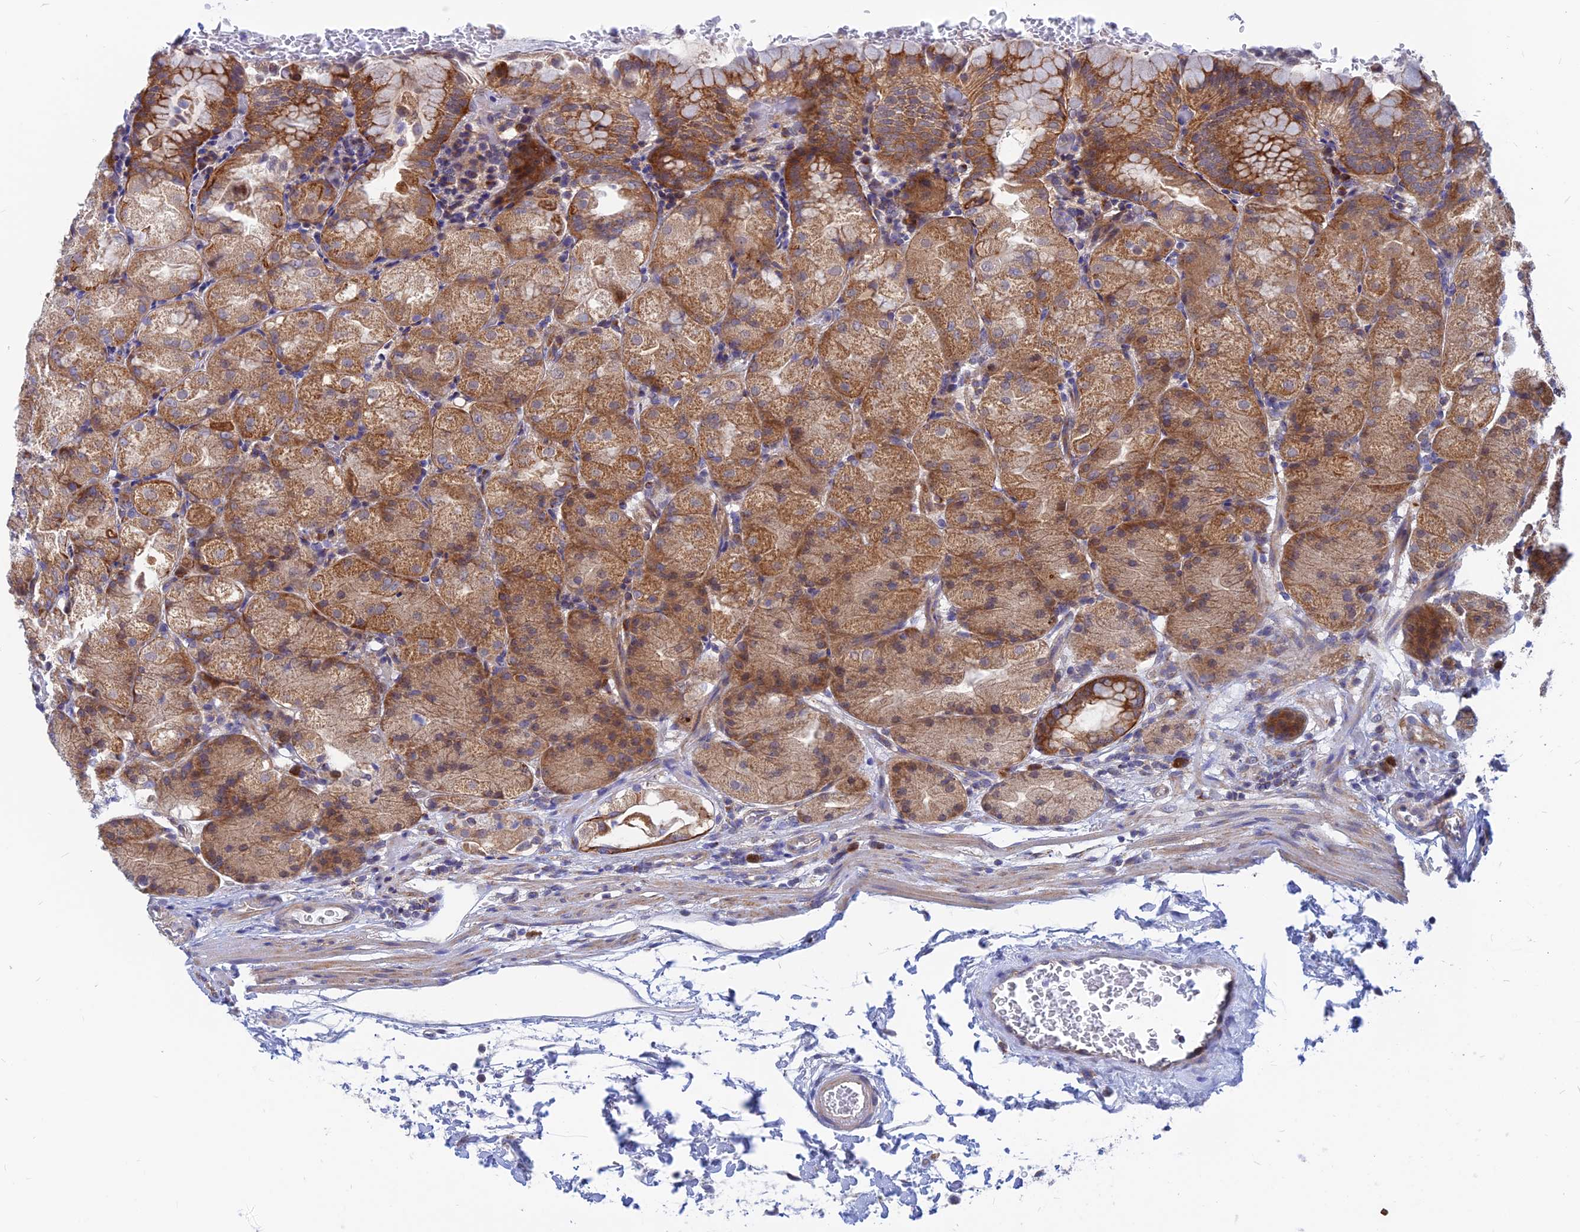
{"staining": {"intensity": "strong", "quantity": ">75%", "location": "cytoplasmic/membranous"}, "tissue": "stomach", "cell_type": "Glandular cells", "image_type": "normal", "snomed": [{"axis": "morphology", "description": "Normal tissue, NOS"}, {"axis": "topography", "description": "Stomach, upper"}, {"axis": "topography", "description": "Stomach, lower"}], "caption": "A micrograph of stomach stained for a protein demonstrates strong cytoplasmic/membranous brown staining in glandular cells. (IHC, brightfield microscopy, high magnification).", "gene": "DNAJC16", "patient": {"sex": "male", "age": 62}}